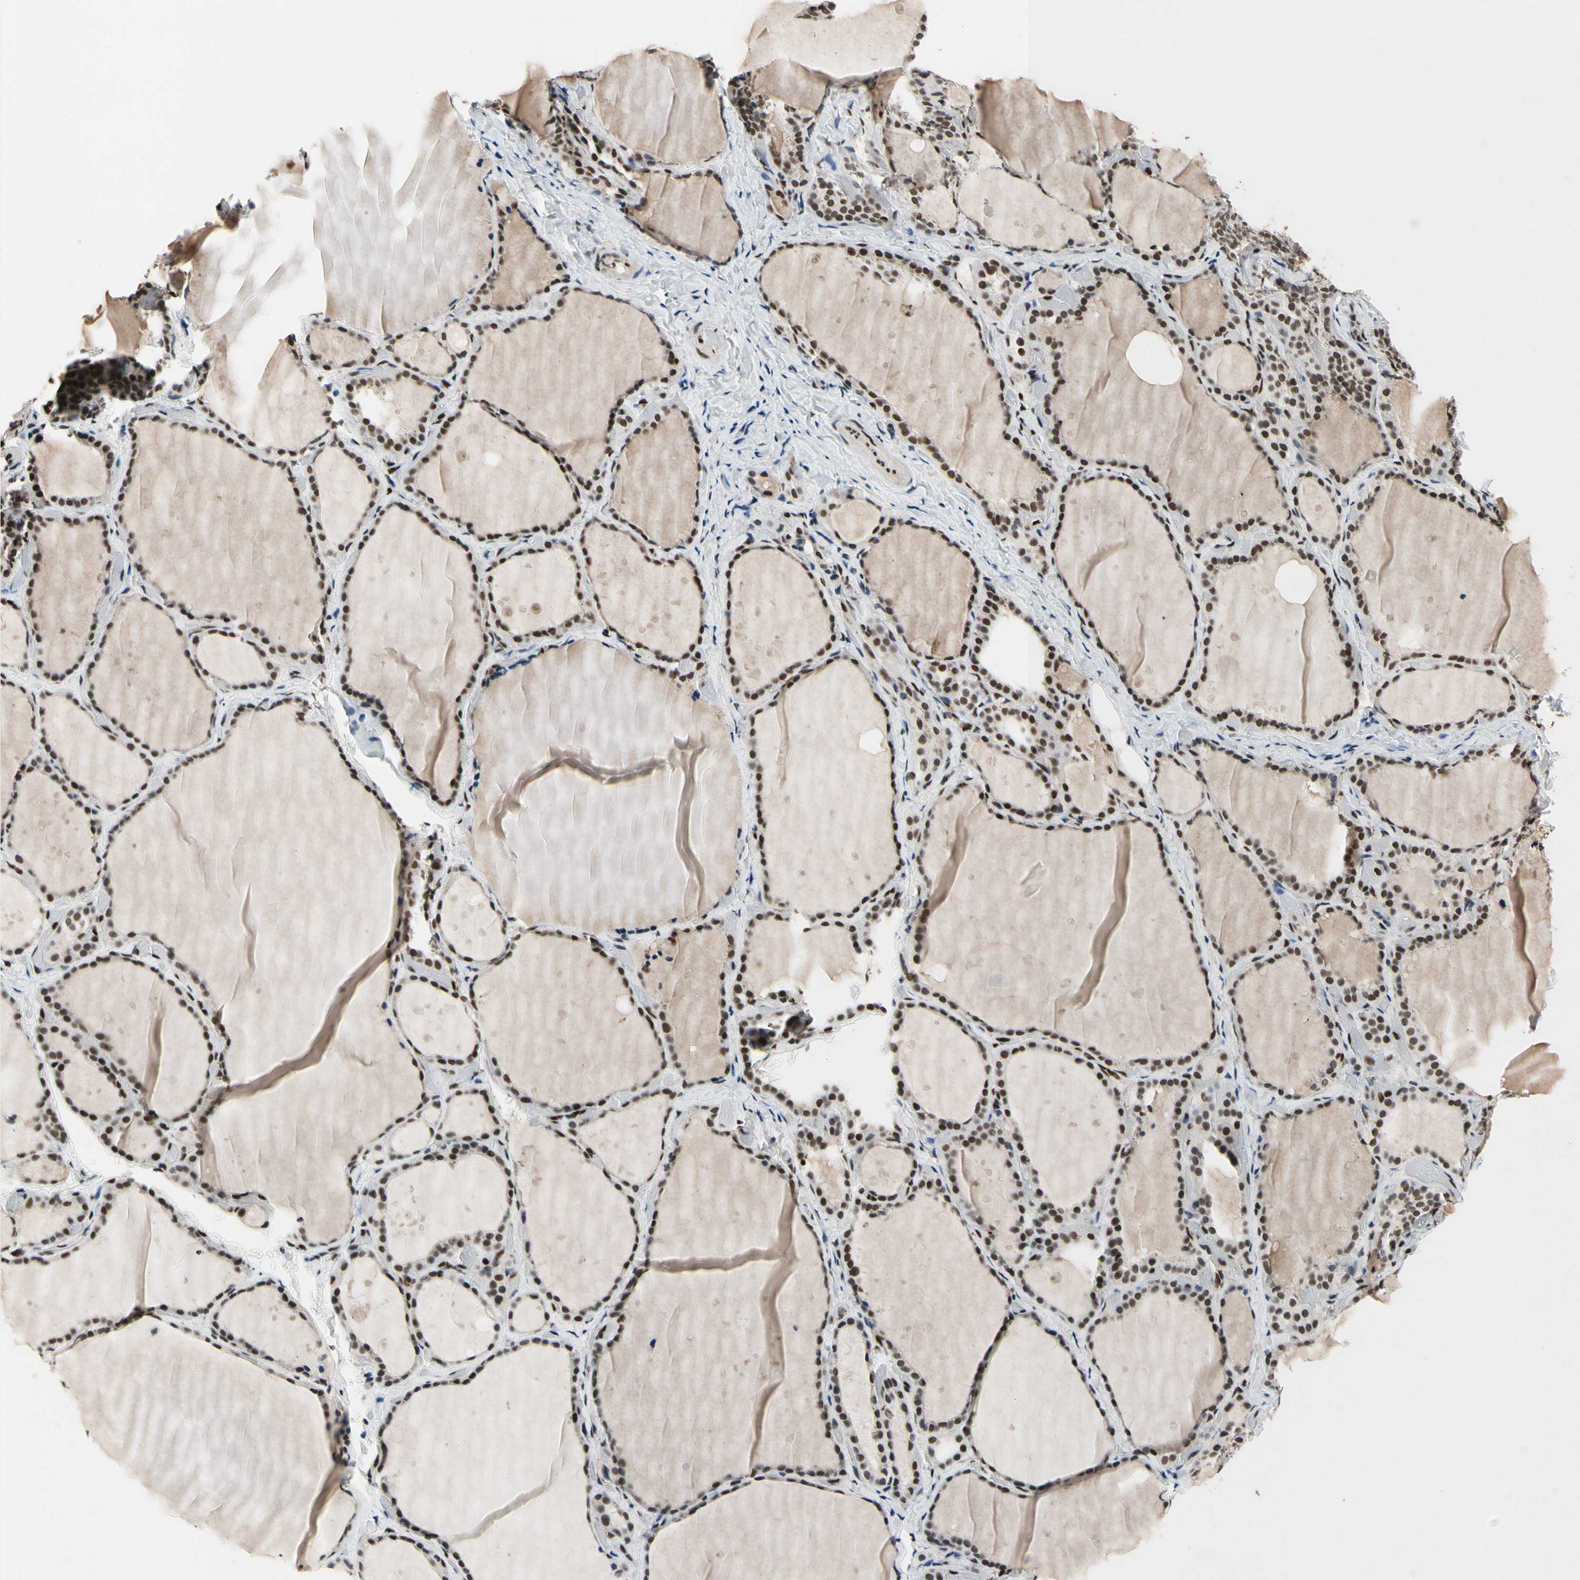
{"staining": {"intensity": "moderate", "quantity": "25%-75%", "location": "nuclear"}, "tissue": "thyroid gland", "cell_type": "Glandular cells", "image_type": "normal", "snomed": [{"axis": "morphology", "description": "Normal tissue, NOS"}, {"axis": "topography", "description": "Thyroid gland"}], "caption": "A high-resolution micrograph shows immunohistochemistry staining of benign thyroid gland, which shows moderate nuclear expression in about 25%-75% of glandular cells.", "gene": "RECQL", "patient": {"sex": "female", "age": 44}}